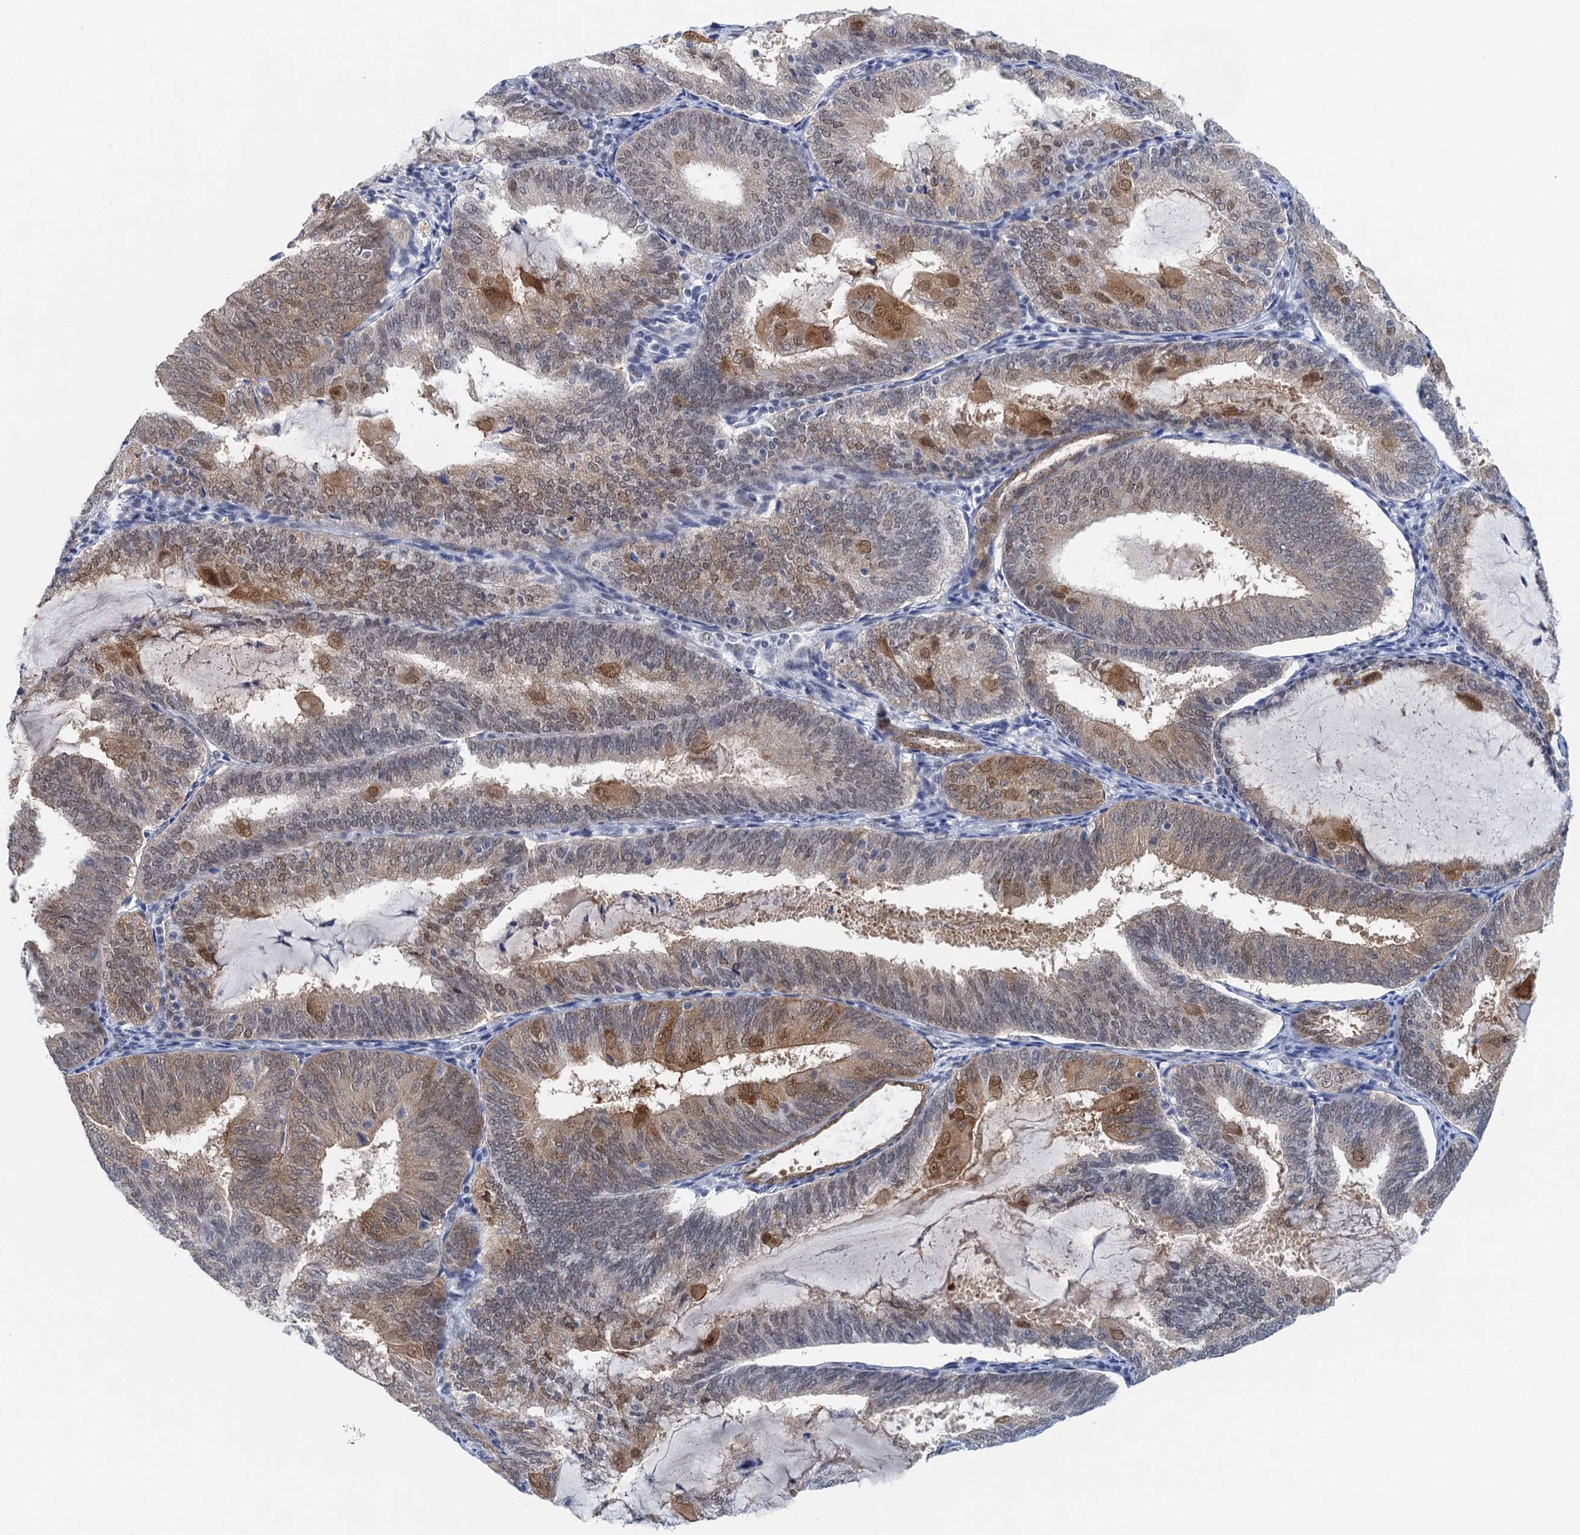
{"staining": {"intensity": "moderate", "quantity": "25%-75%", "location": "cytoplasmic/membranous,nuclear"}, "tissue": "endometrial cancer", "cell_type": "Tumor cells", "image_type": "cancer", "snomed": [{"axis": "morphology", "description": "Adenocarcinoma, NOS"}, {"axis": "topography", "description": "Endometrium"}], "caption": "The histopathology image reveals immunohistochemical staining of endometrial cancer. There is moderate cytoplasmic/membranous and nuclear staining is seen in approximately 25%-75% of tumor cells. (DAB (3,3'-diaminobenzidine) IHC with brightfield microscopy, high magnification).", "gene": "EPS8L1", "patient": {"sex": "female", "age": 81}}